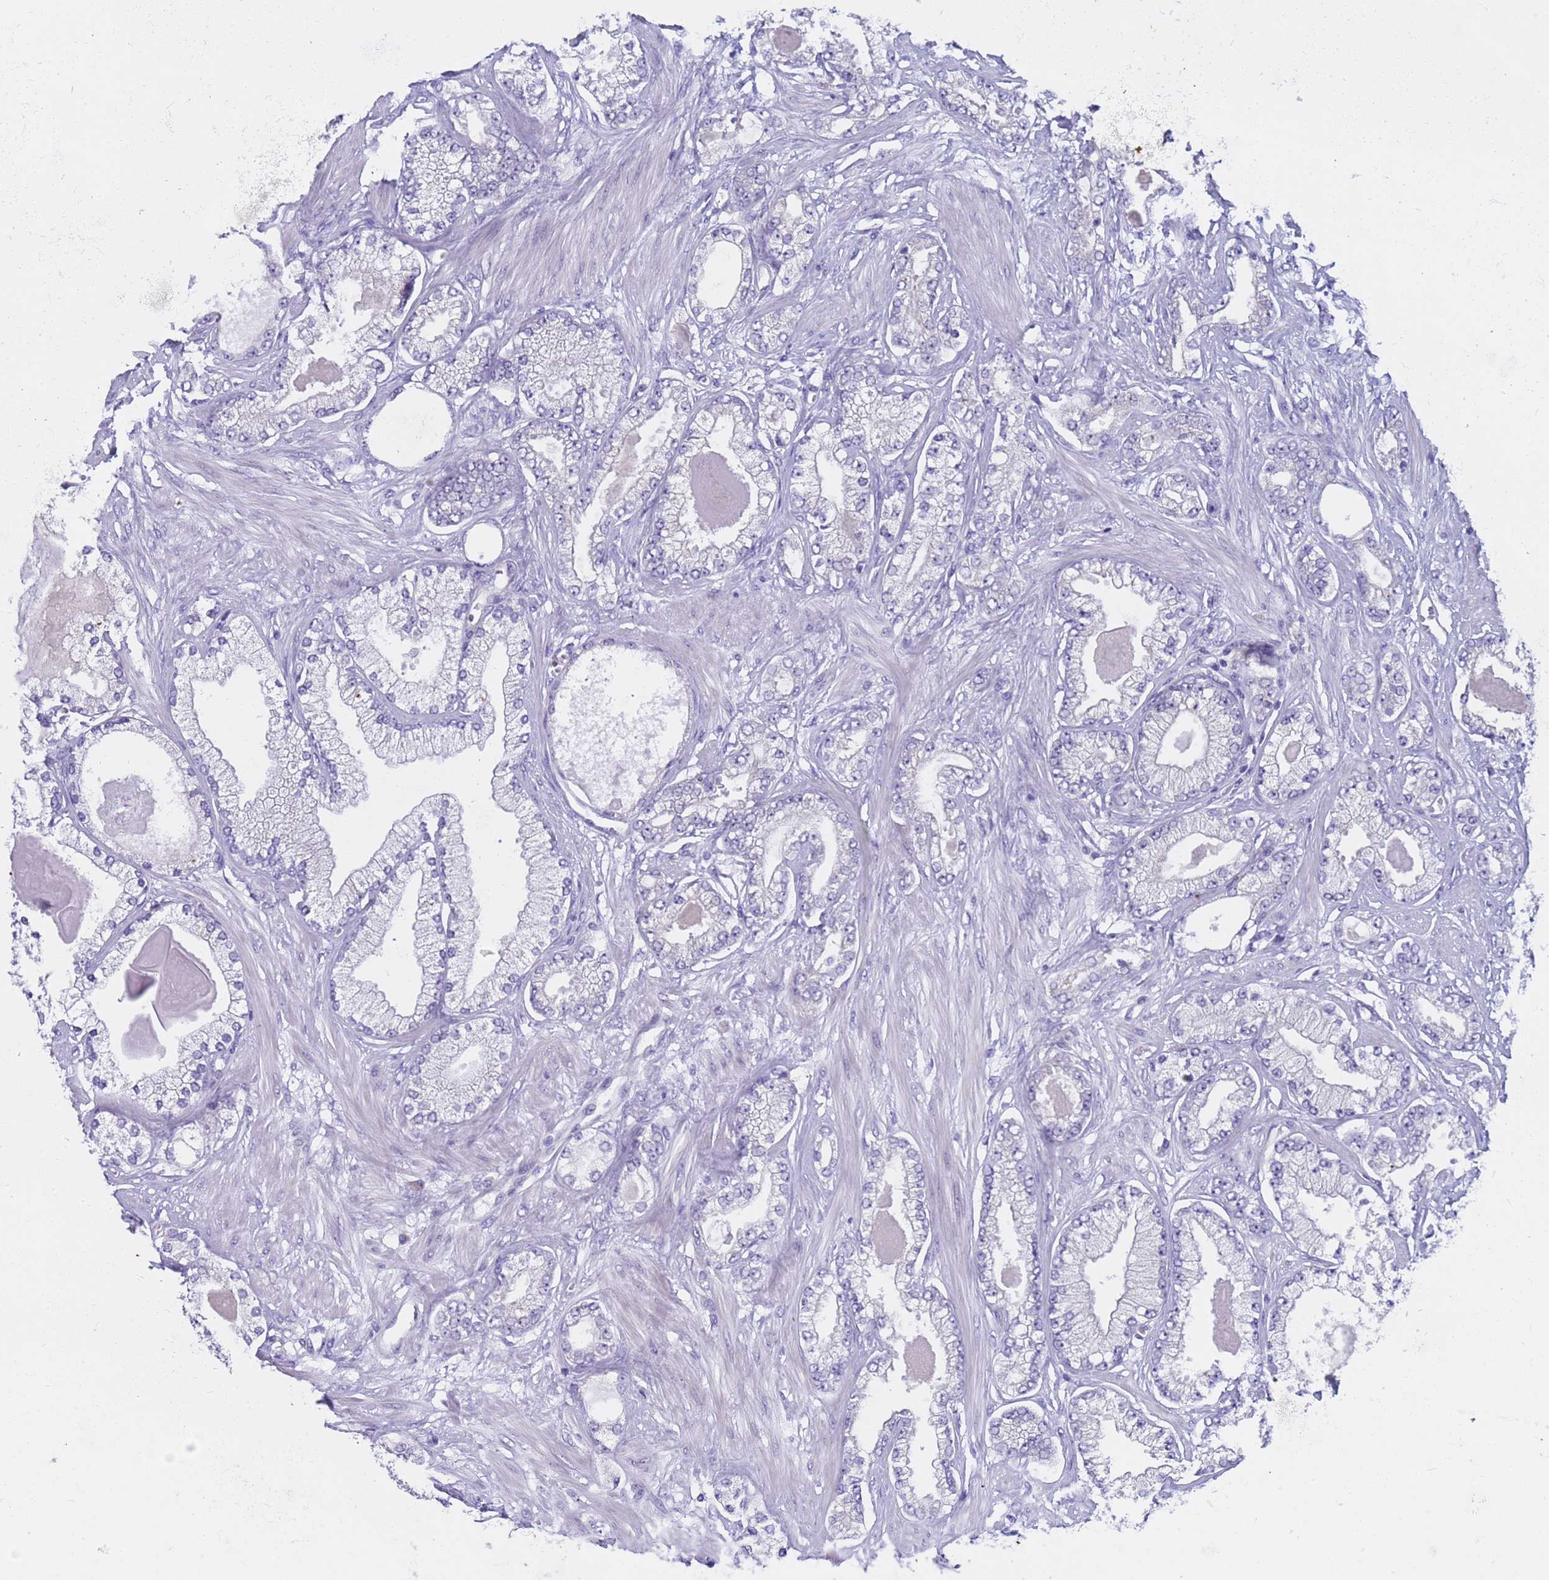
{"staining": {"intensity": "negative", "quantity": "none", "location": "none"}, "tissue": "prostate cancer", "cell_type": "Tumor cells", "image_type": "cancer", "snomed": [{"axis": "morphology", "description": "Adenocarcinoma, Low grade"}, {"axis": "topography", "description": "Prostate"}], "caption": "High power microscopy photomicrograph of an IHC histopathology image of prostate cancer, revealing no significant expression in tumor cells.", "gene": "CAPN7", "patient": {"sex": "male", "age": 64}}